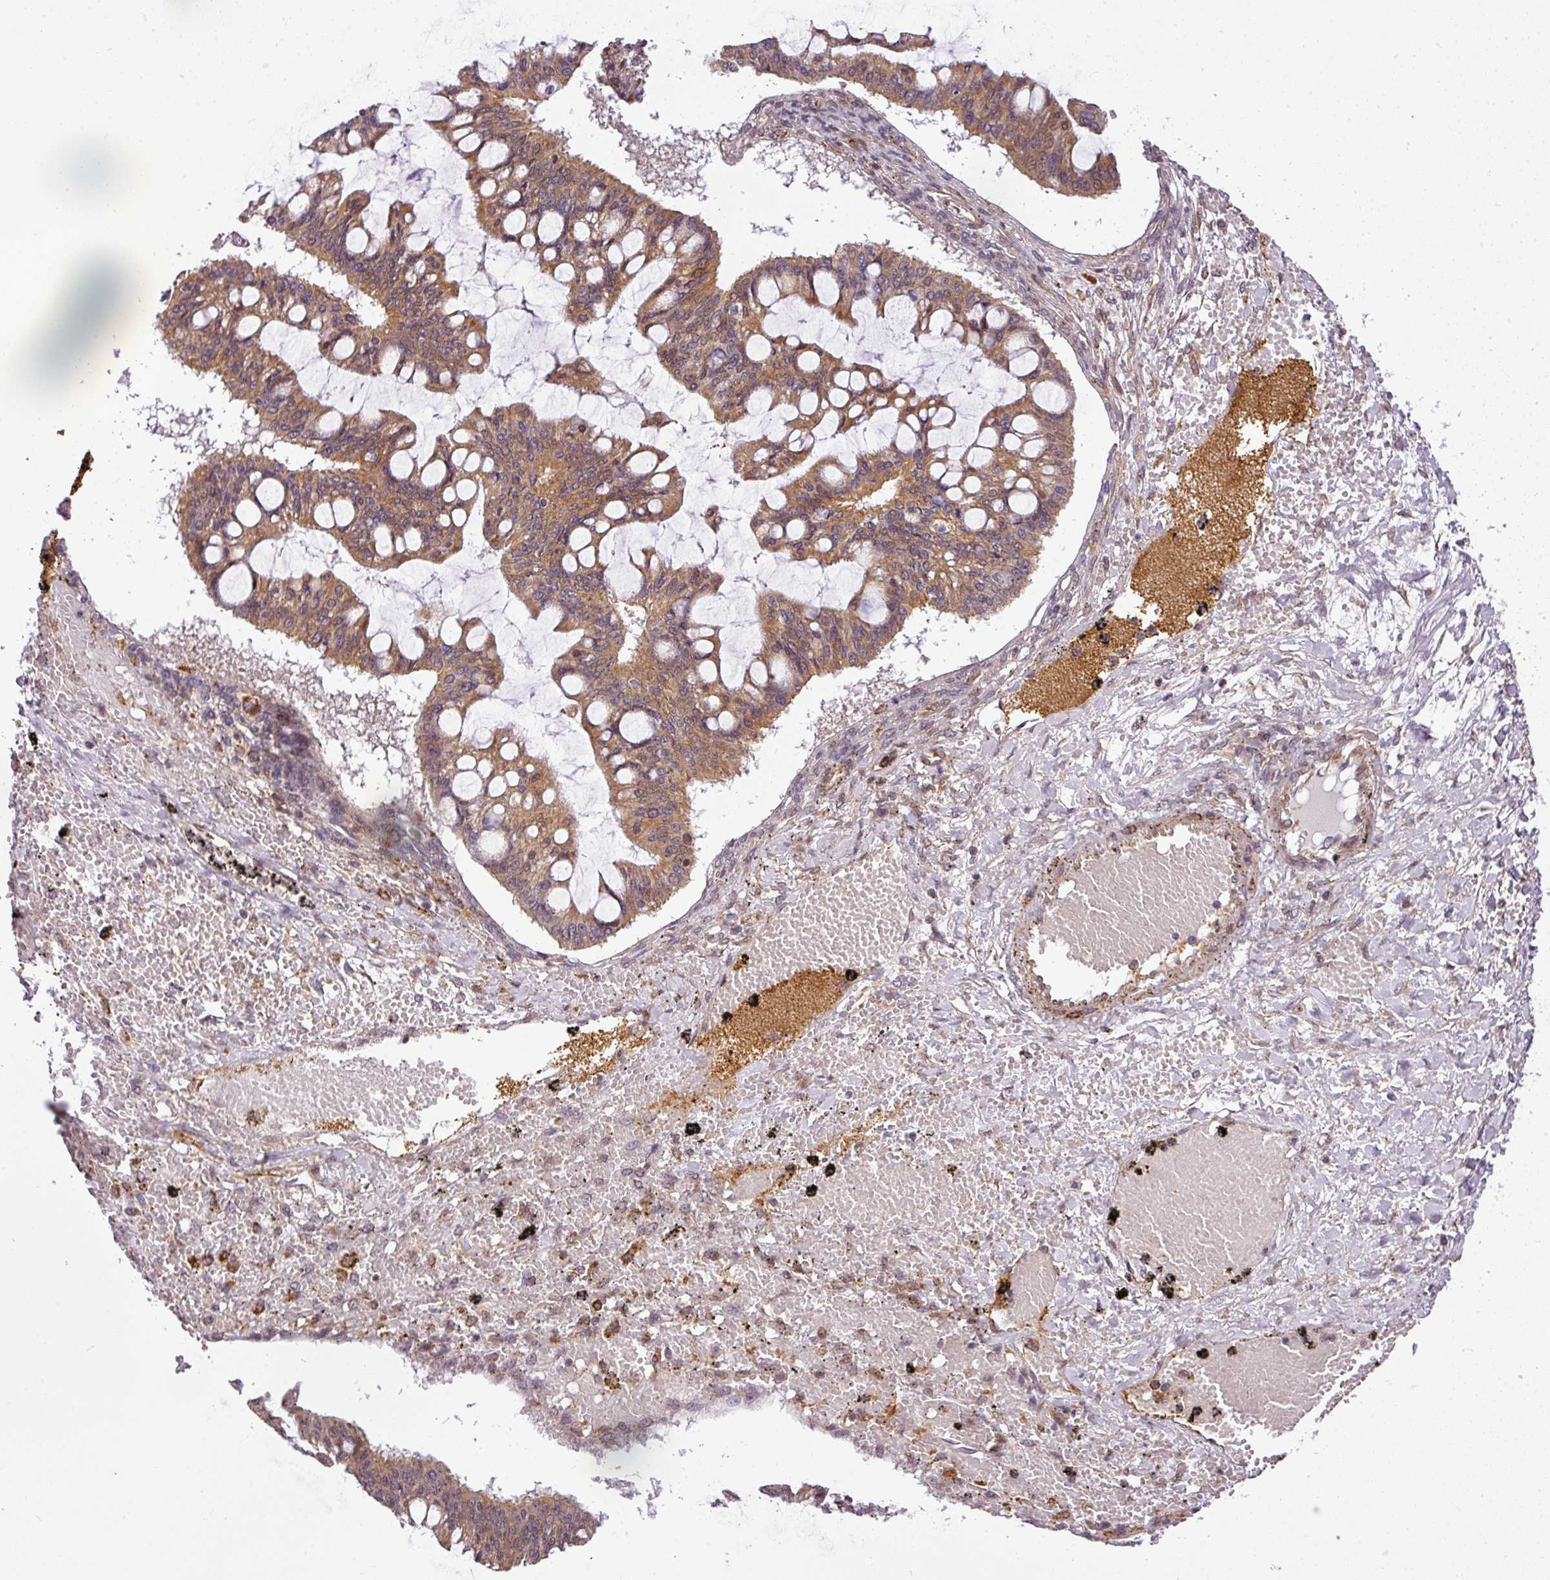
{"staining": {"intensity": "moderate", "quantity": ">75%", "location": "cytoplasmic/membranous,nuclear"}, "tissue": "ovarian cancer", "cell_type": "Tumor cells", "image_type": "cancer", "snomed": [{"axis": "morphology", "description": "Cystadenocarcinoma, mucinous, NOS"}, {"axis": "topography", "description": "Ovary"}], "caption": "Tumor cells exhibit medium levels of moderate cytoplasmic/membranous and nuclear expression in about >75% of cells in ovarian cancer. The staining was performed using DAB, with brown indicating positive protein expression. Nuclei are stained blue with hematoxylin.", "gene": "C1orf226", "patient": {"sex": "female", "age": 73}}